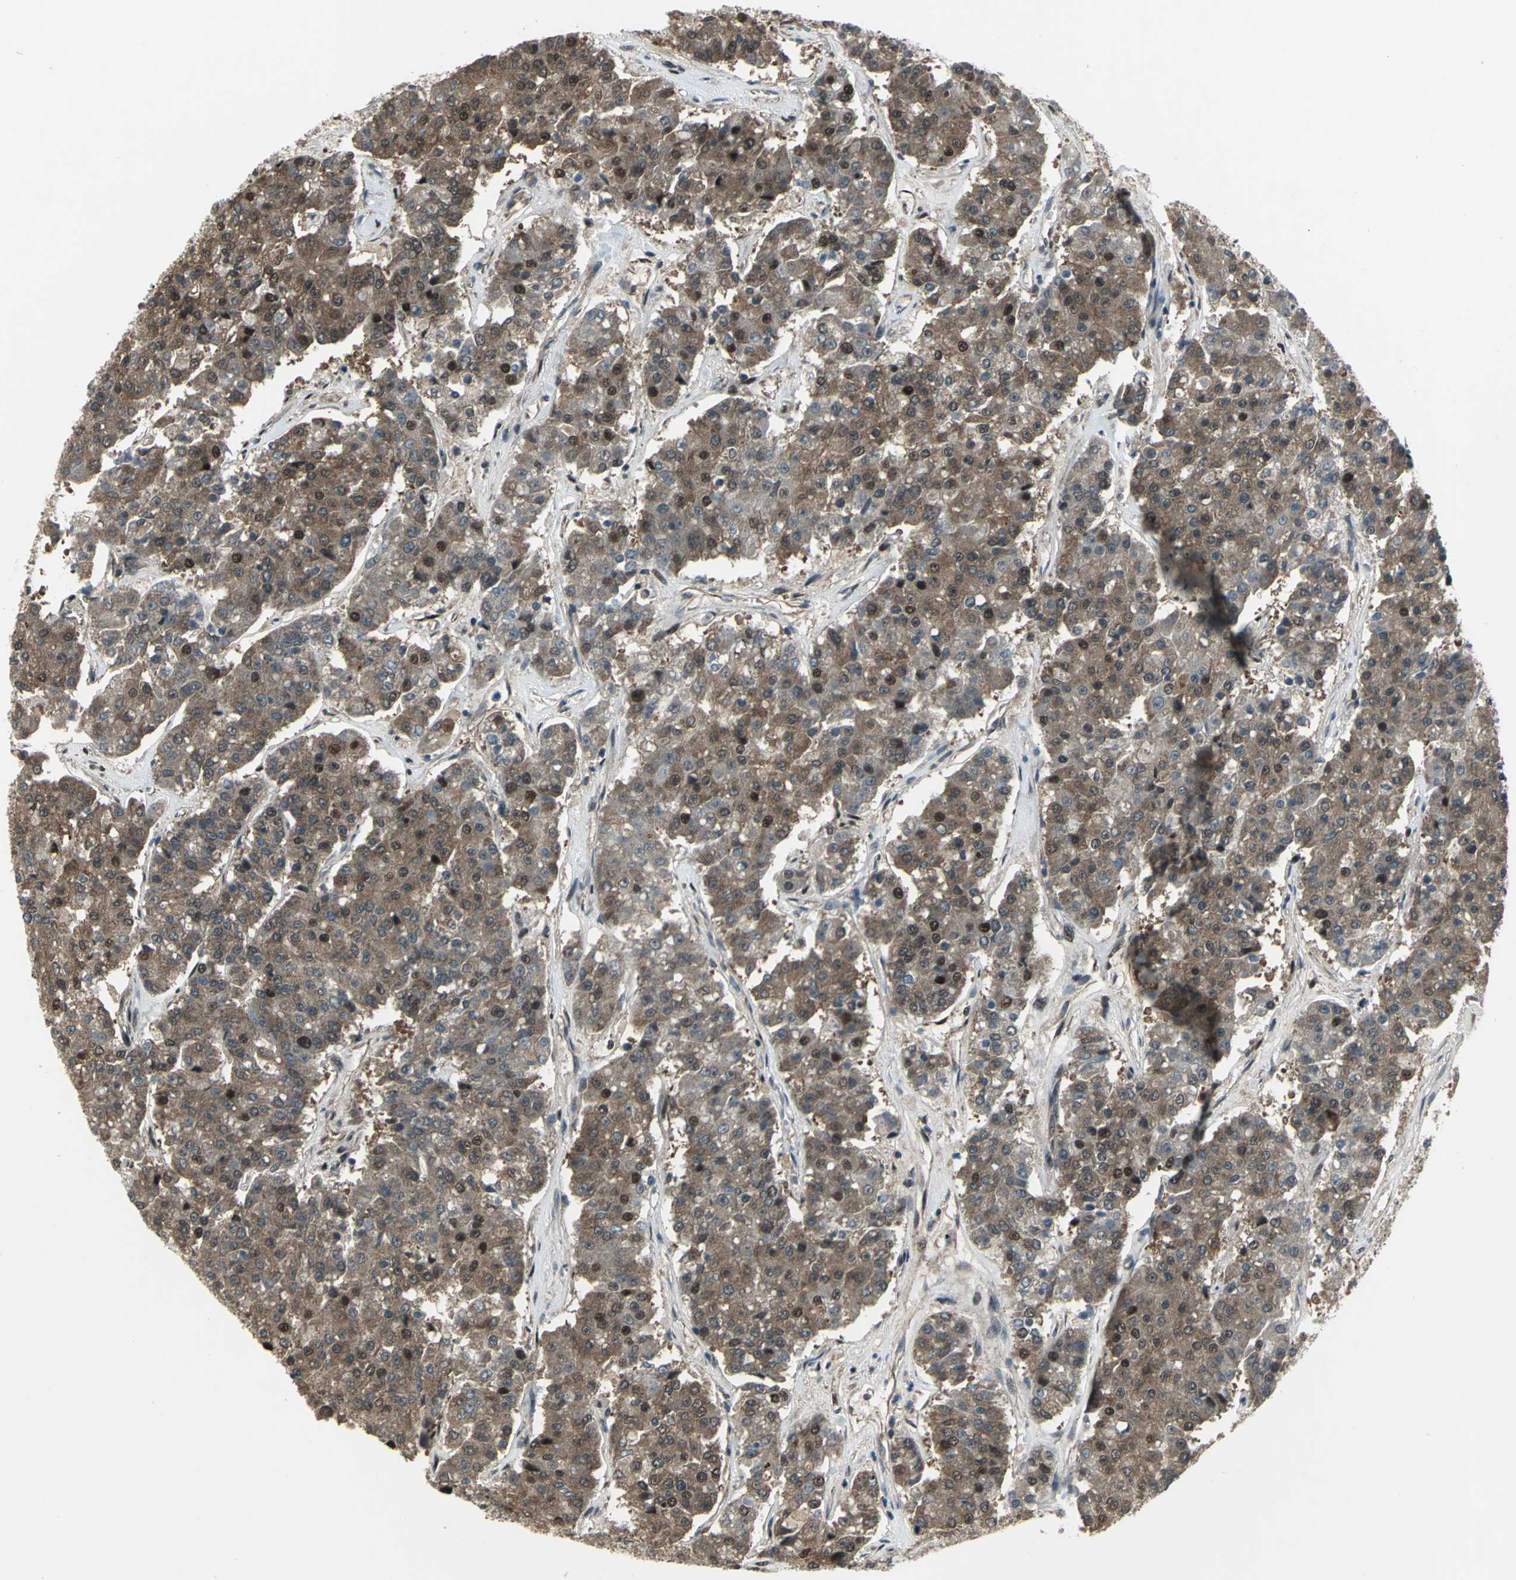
{"staining": {"intensity": "moderate", "quantity": ">75%", "location": "cytoplasmic/membranous,nuclear"}, "tissue": "pancreatic cancer", "cell_type": "Tumor cells", "image_type": "cancer", "snomed": [{"axis": "morphology", "description": "Adenocarcinoma, NOS"}, {"axis": "topography", "description": "Pancreas"}], "caption": "Tumor cells reveal moderate cytoplasmic/membranous and nuclear positivity in approximately >75% of cells in pancreatic cancer. (brown staining indicates protein expression, while blue staining denotes nuclei).", "gene": "COPS5", "patient": {"sex": "male", "age": 50}}